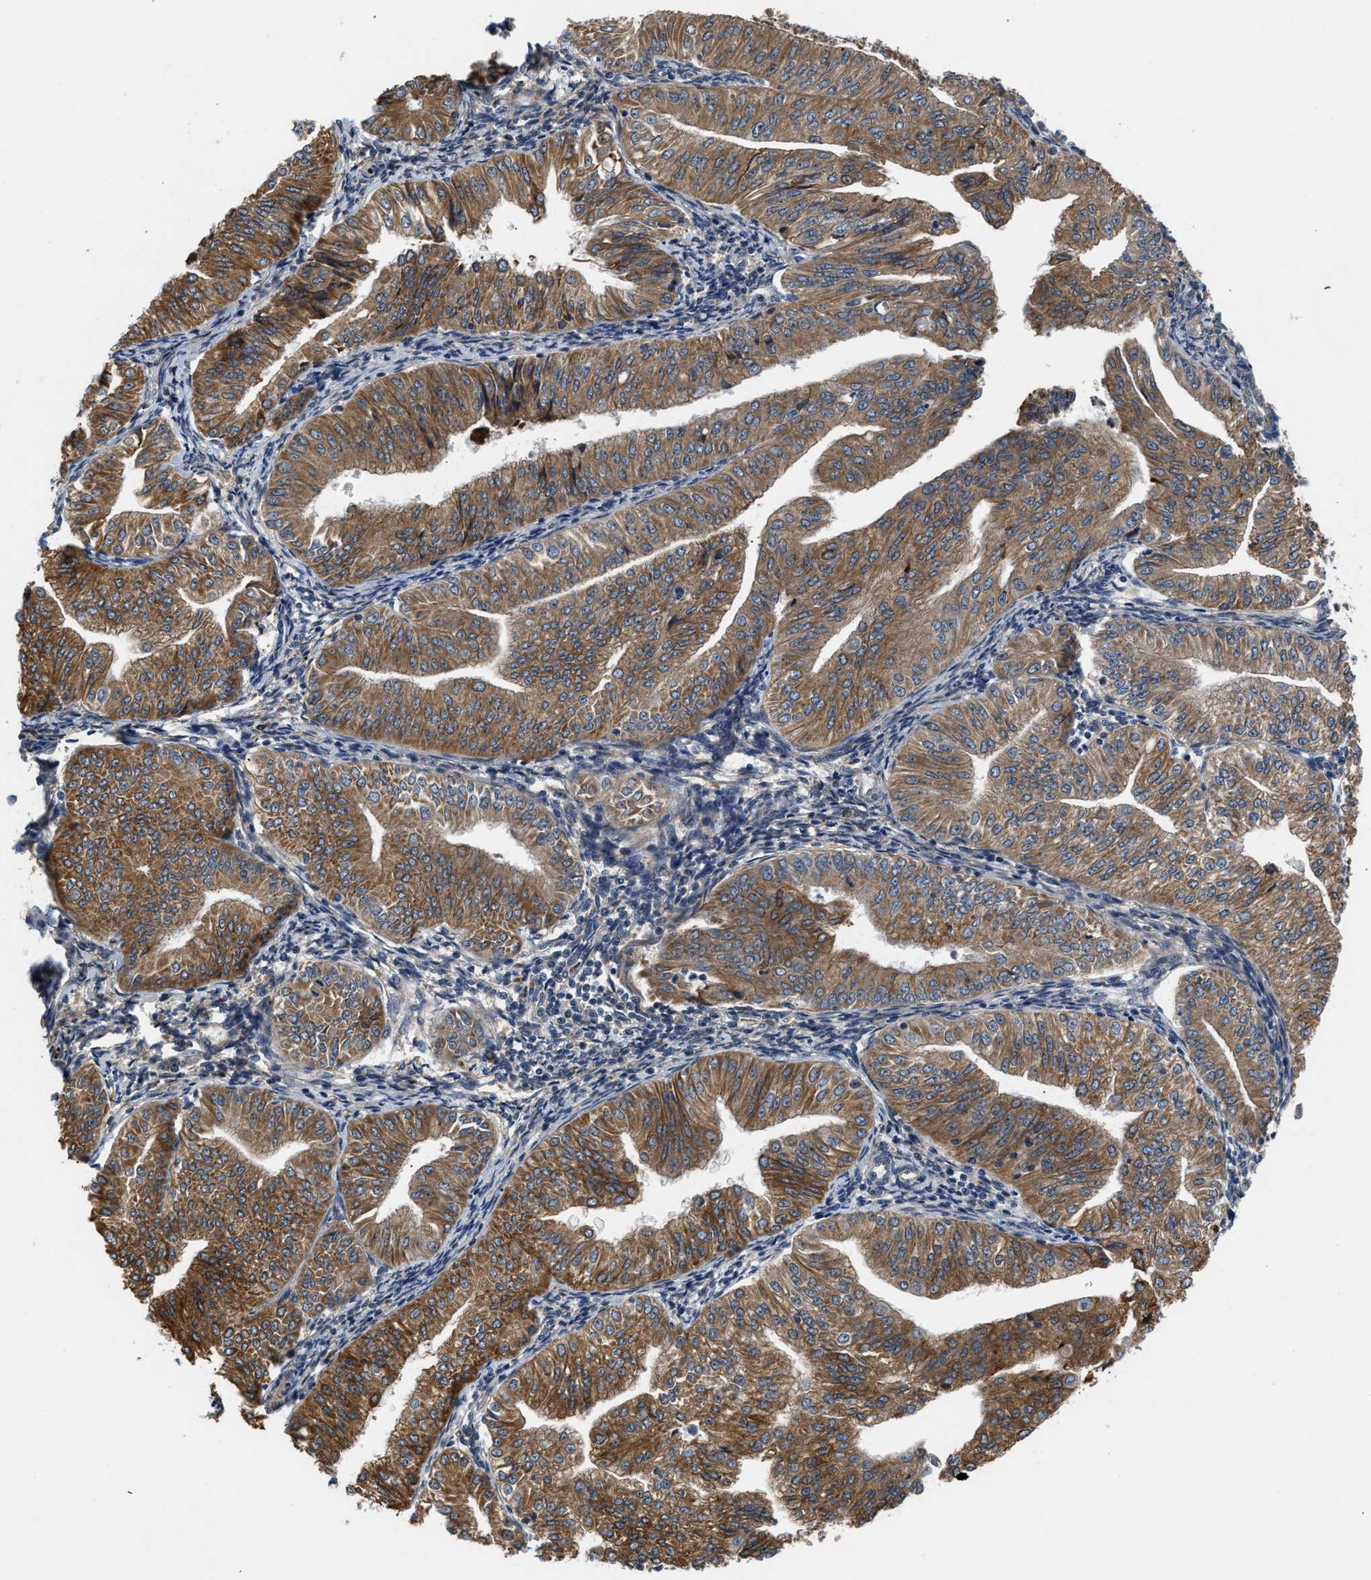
{"staining": {"intensity": "moderate", "quantity": ">75%", "location": "cytoplasmic/membranous"}, "tissue": "endometrial cancer", "cell_type": "Tumor cells", "image_type": "cancer", "snomed": [{"axis": "morphology", "description": "Normal tissue, NOS"}, {"axis": "morphology", "description": "Adenocarcinoma, NOS"}, {"axis": "topography", "description": "Endometrium"}], "caption": "Protein staining shows moderate cytoplasmic/membranous positivity in about >75% of tumor cells in adenocarcinoma (endometrial).", "gene": "CEP128", "patient": {"sex": "female", "age": 53}}